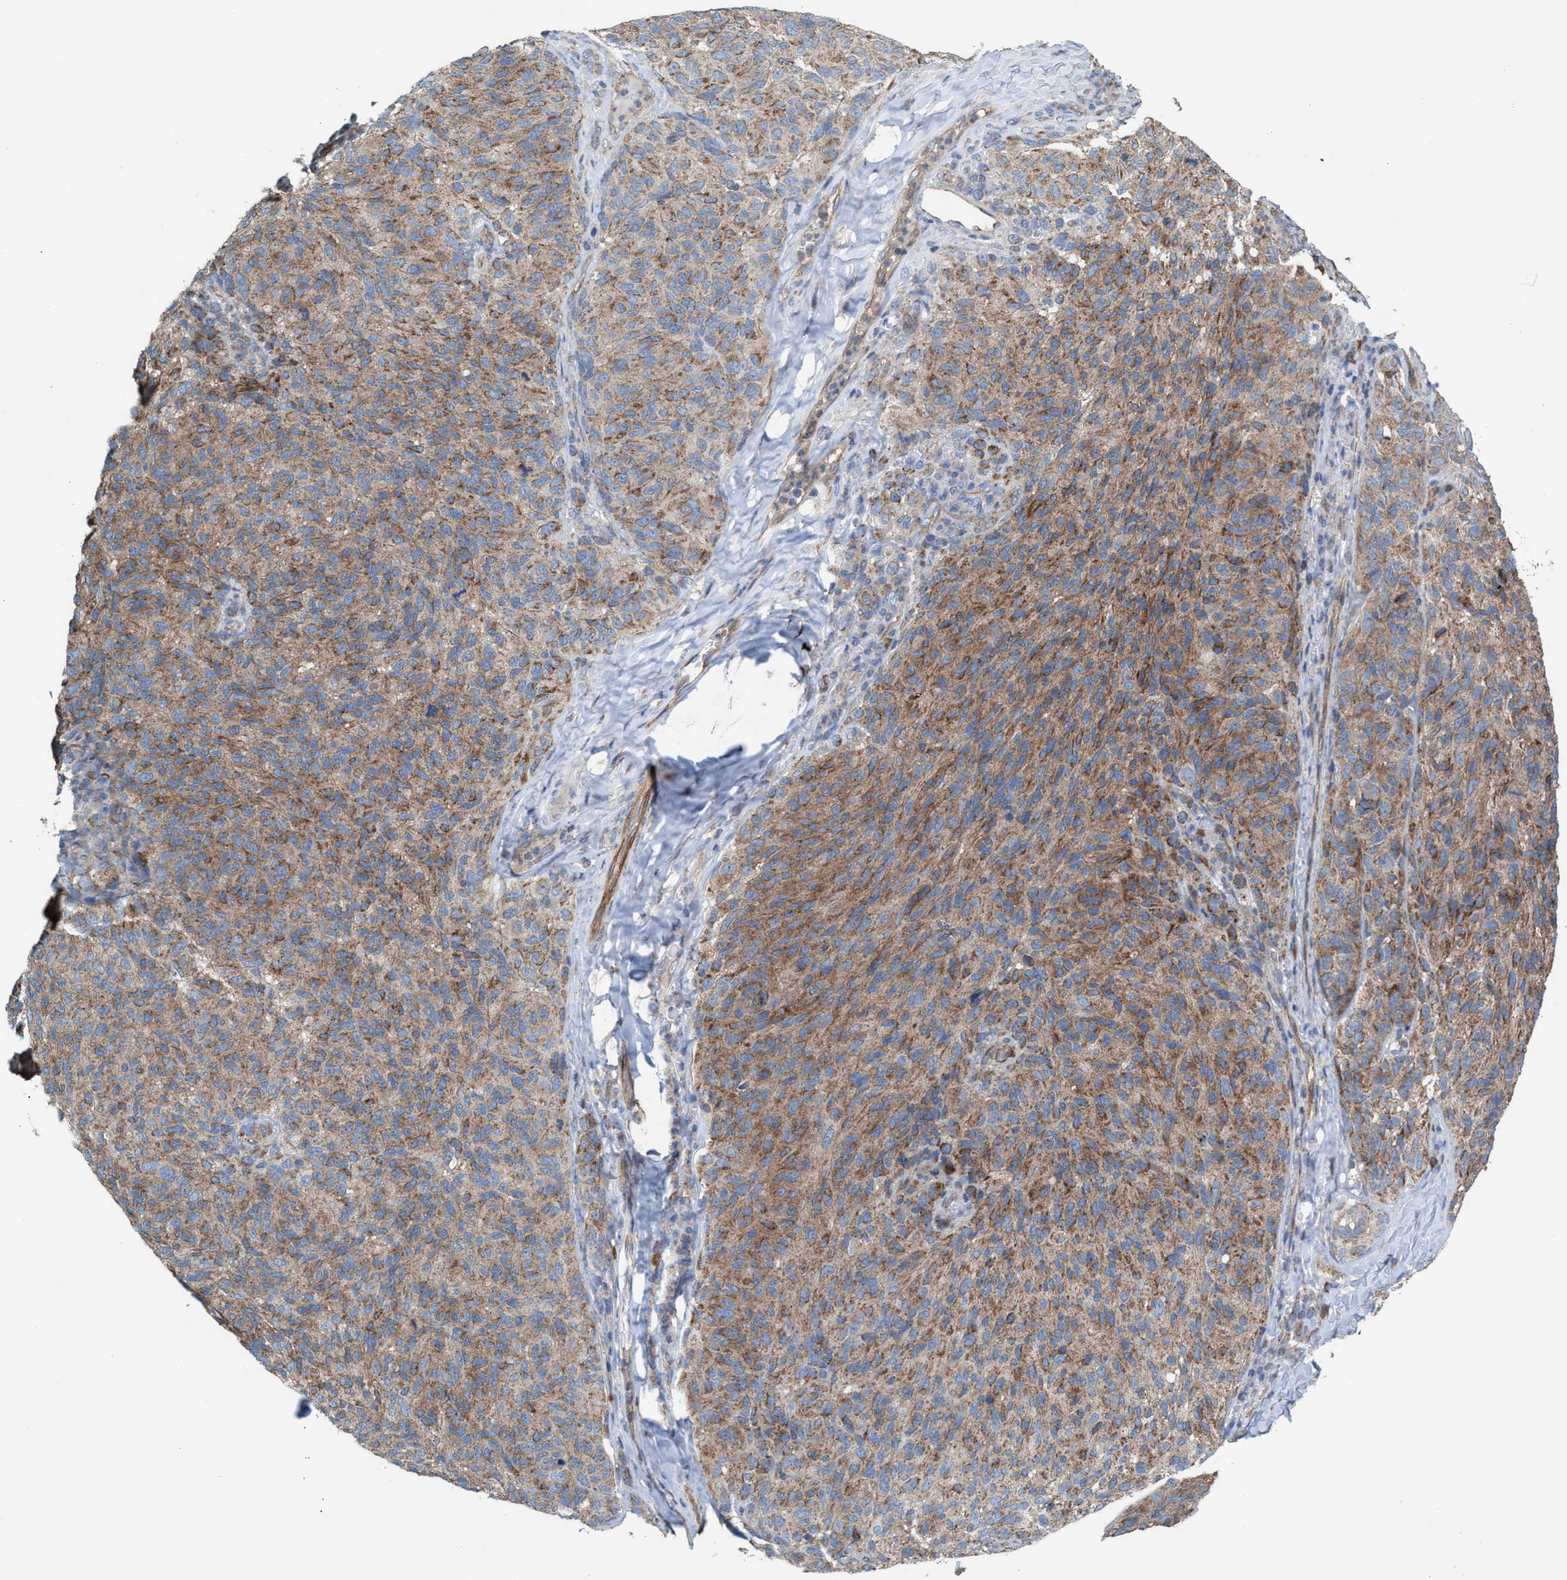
{"staining": {"intensity": "moderate", "quantity": ">75%", "location": "cytoplasmic/membranous"}, "tissue": "melanoma", "cell_type": "Tumor cells", "image_type": "cancer", "snomed": [{"axis": "morphology", "description": "Malignant melanoma, NOS"}, {"axis": "topography", "description": "Skin"}], "caption": "Immunohistochemical staining of malignant melanoma reveals medium levels of moderate cytoplasmic/membranous protein expression in approximately >75% of tumor cells.", "gene": "MRM1", "patient": {"sex": "female", "age": 73}}